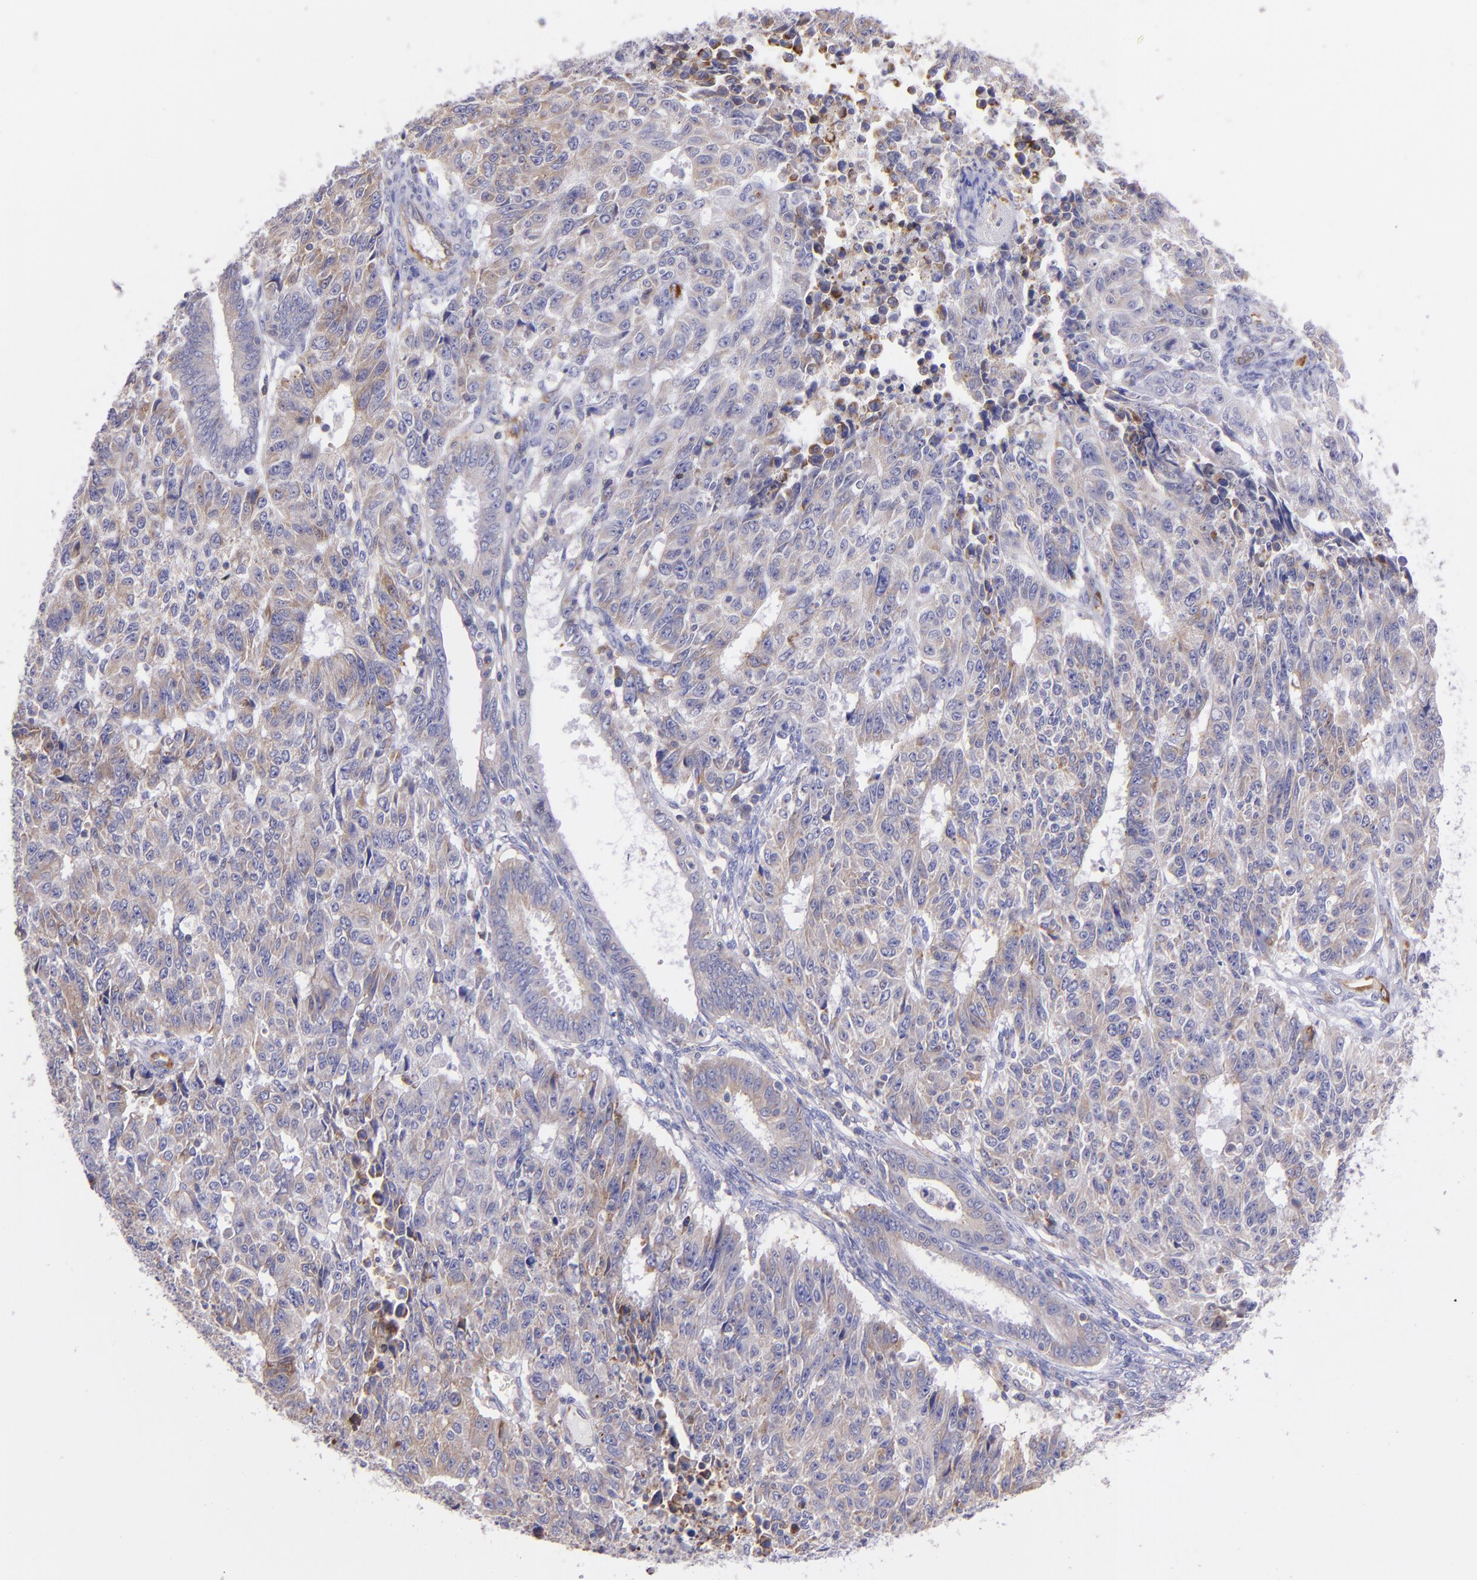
{"staining": {"intensity": "moderate", "quantity": ">75%", "location": "cytoplasmic/membranous"}, "tissue": "endometrial cancer", "cell_type": "Tumor cells", "image_type": "cancer", "snomed": [{"axis": "morphology", "description": "Adenocarcinoma, NOS"}, {"axis": "topography", "description": "Endometrium"}], "caption": "This image demonstrates immunohistochemistry (IHC) staining of human endometrial adenocarcinoma, with medium moderate cytoplasmic/membranous expression in about >75% of tumor cells.", "gene": "RET", "patient": {"sex": "female", "age": 42}}